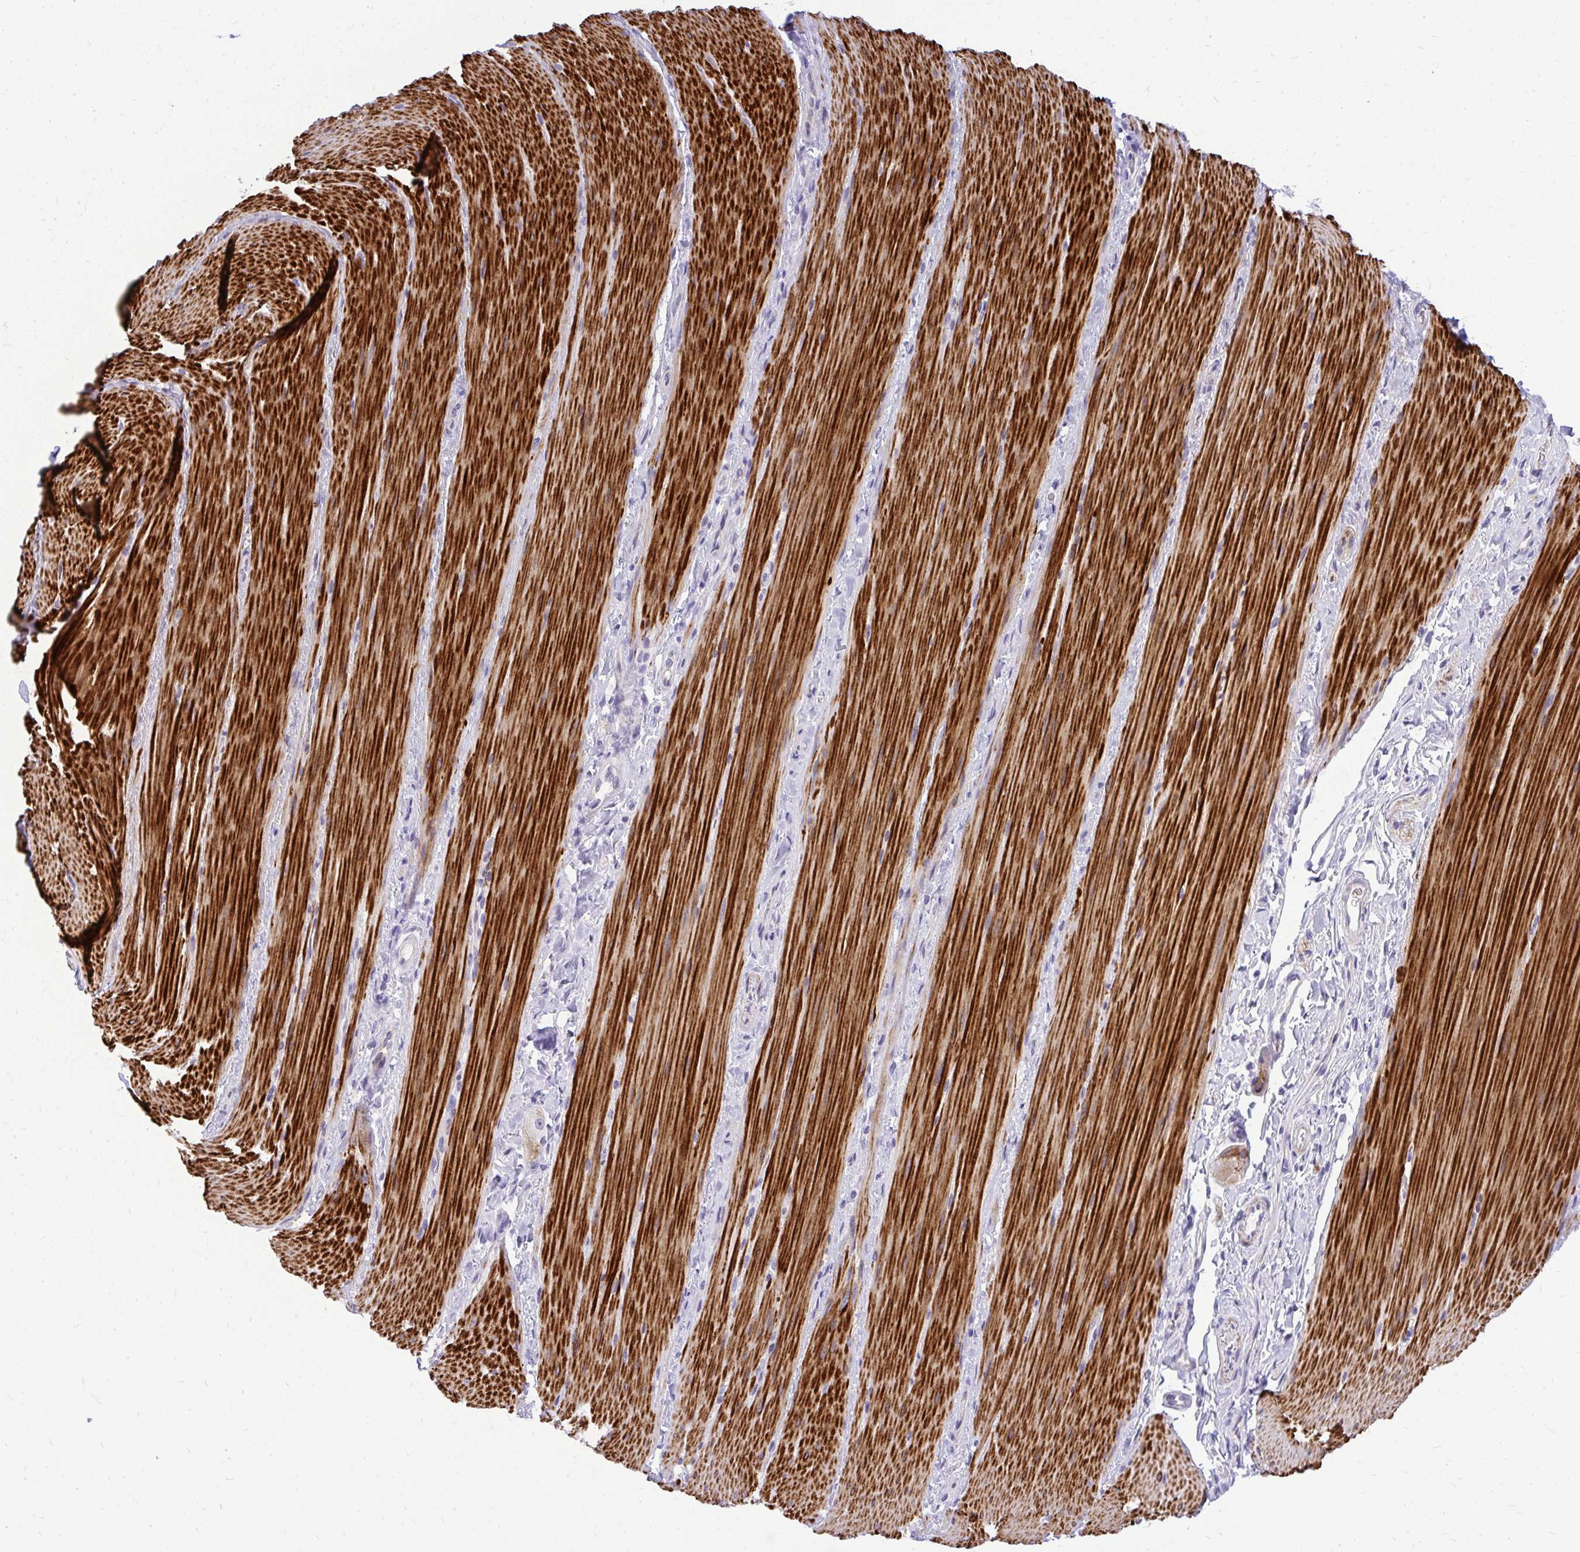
{"staining": {"intensity": "strong", "quantity": "25%-75%", "location": "cytoplasmic/membranous"}, "tissue": "smooth muscle", "cell_type": "Smooth muscle cells", "image_type": "normal", "snomed": [{"axis": "morphology", "description": "Normal tissue, NOS"}, {"axis": "topography", "description": "Smooth muscle"}, {"axis": "topography", "description": "Colon"}], "caption": "Protein positivity by IHC exhibits strong cytoplasmic/membranous staining in about 25%-75% of smooth muscle cells in benign smooth muscle.", "gene": "ZSWIM9", "patient": {"sex": "male", "age": 73}}